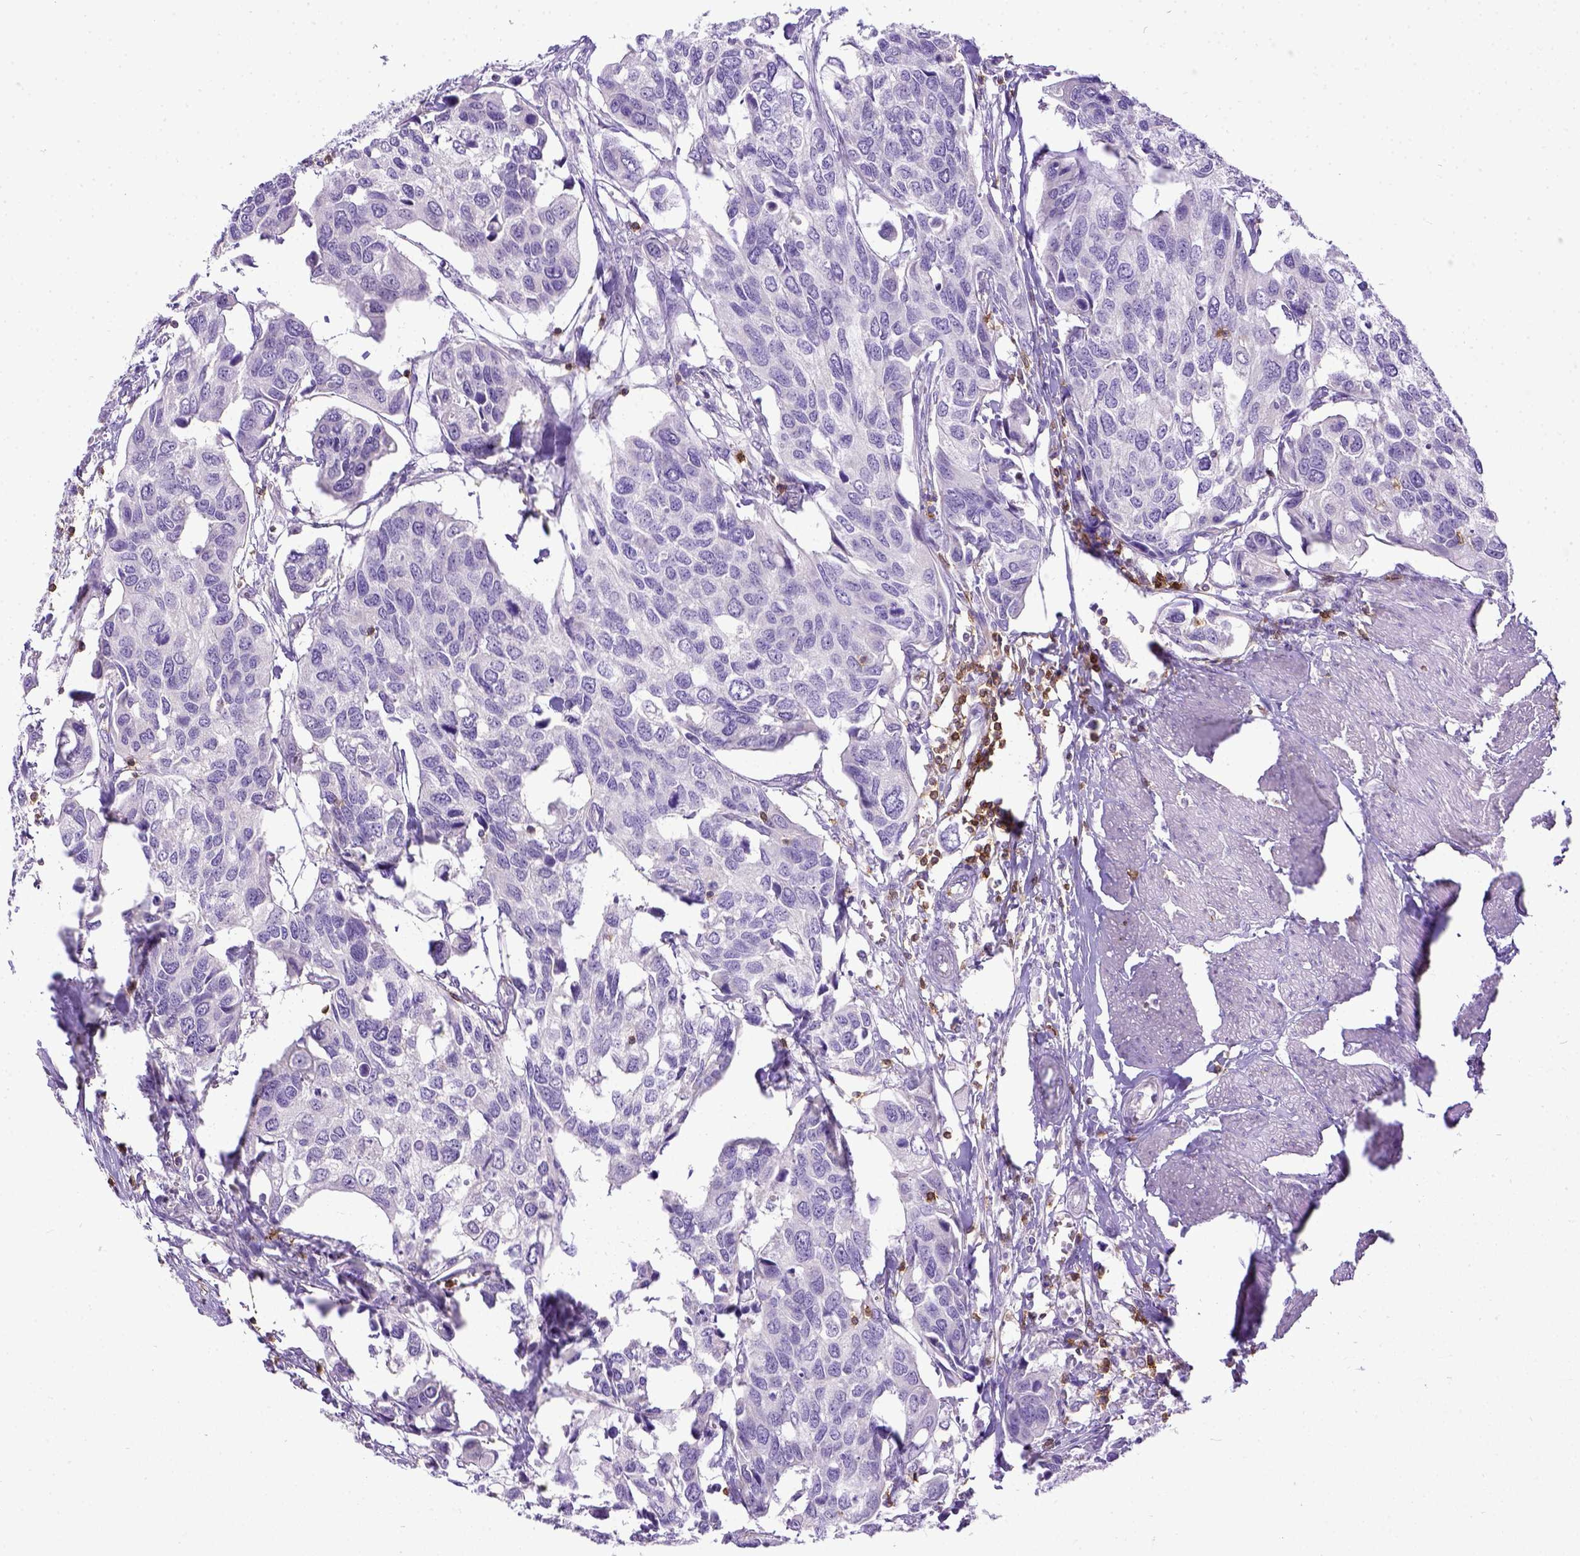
{"staining": {"intensity": "negative", "quantity": "none", "location": "none"}, "tissue": "urothelial cancer", "cell_type": "Tumor cells", "image_type": "cancer", "snomed": [{"axis": "morphology", "description": "Urothelial carcinoma, High grade"}, {"axis": "topography", "description": "Urinary bladder"}], "caption": "This is an immunohistochemistry image of high-grade urothelial carcinoma. There is no staining in tumor cells.", "gene": "CD3E", "patient": {"sex": "male", "age": 60}}